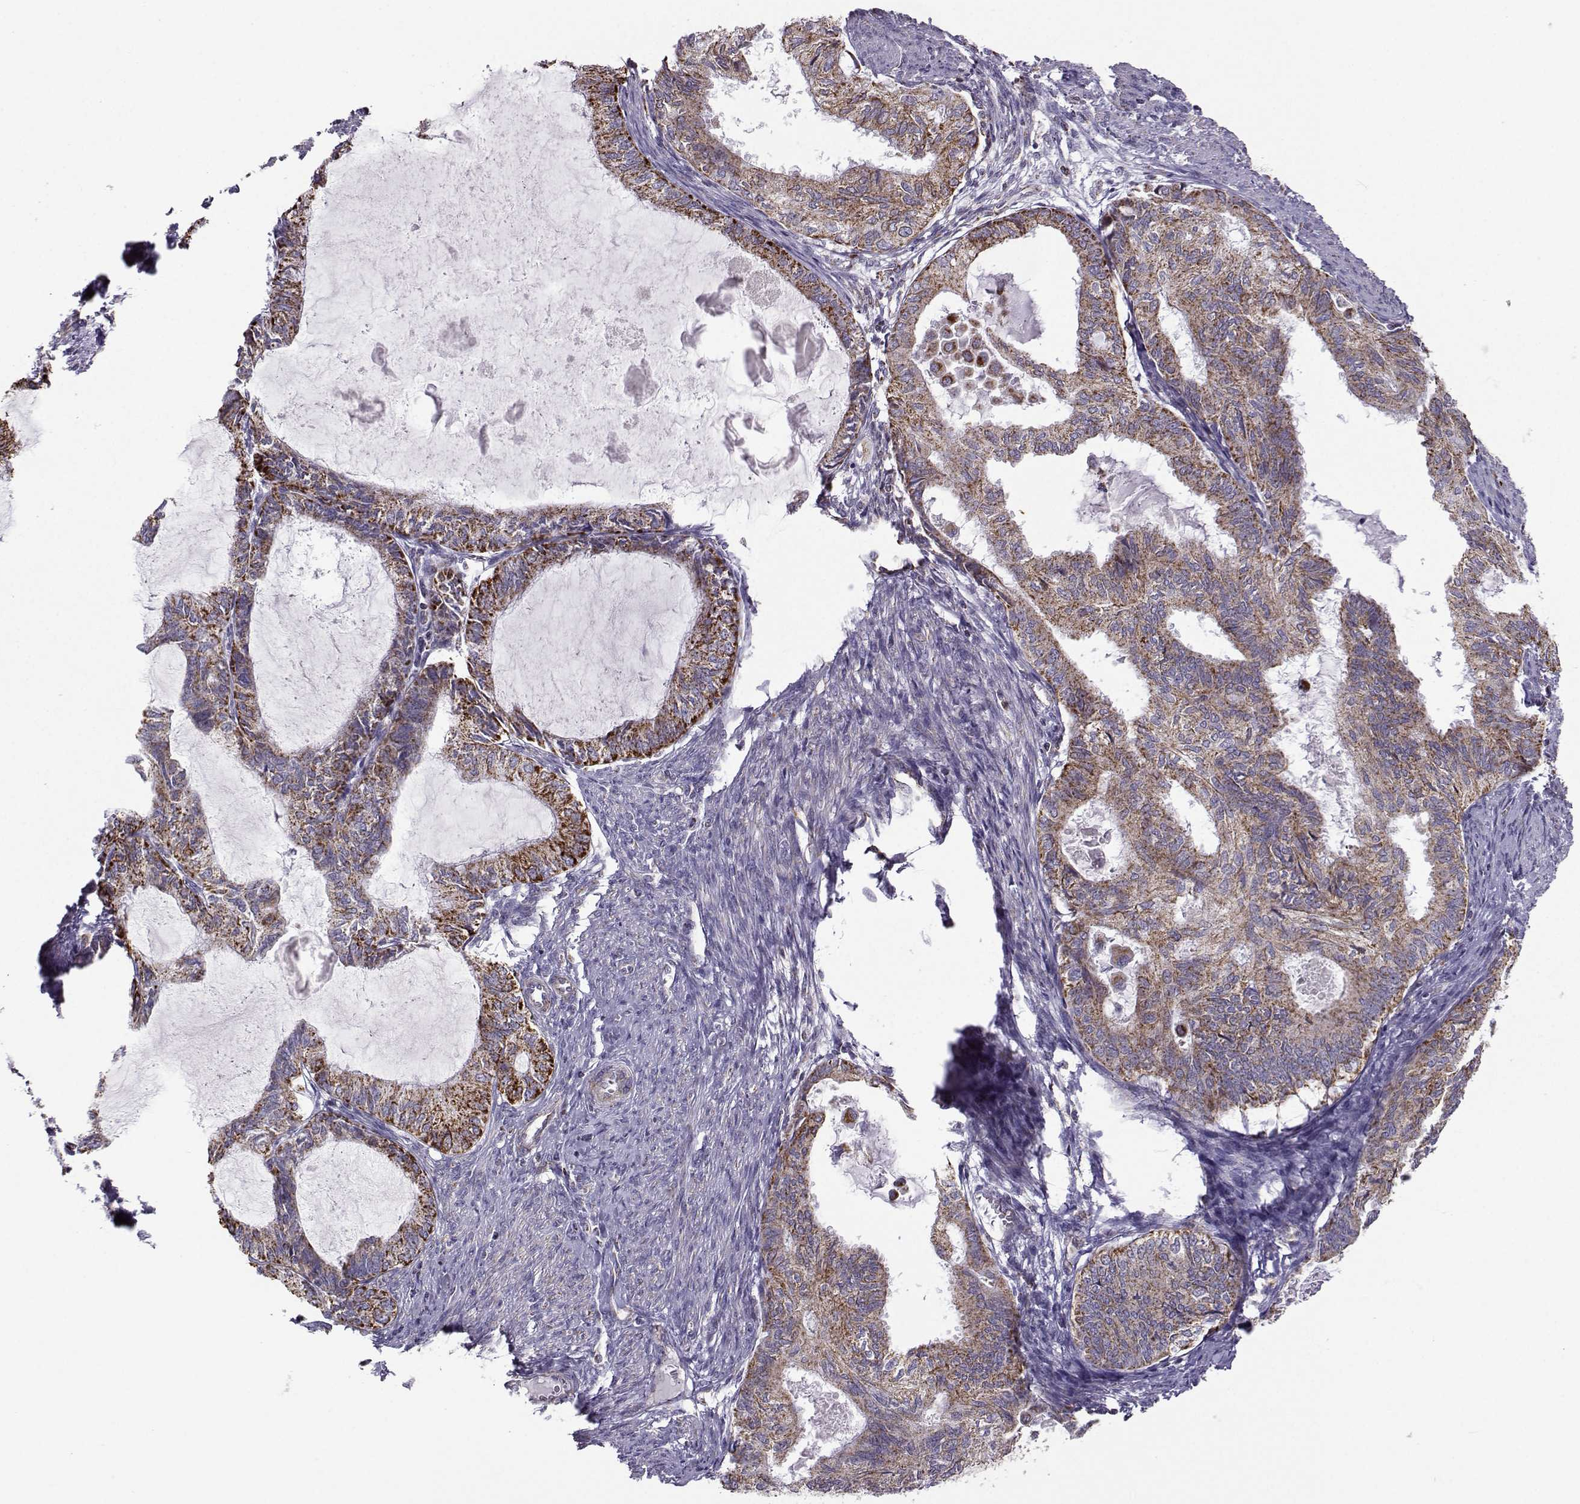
{"staining": {"intensity": "strong", "quantity": "25%-75%", "location": "cytoplasmic/membranous"}, "tissue": "endometrial cancer", "cell_type": "Tumor cells", "image_type": "cancer", "snomed": [{"axis": "morphology", "description": "Adenocarcinoma, NOS"}, {"axis": "topography", "description": "Endometrium"}], "caption": "This image displays immunohistochemistry (IHC) staining of human endometrial adenocarcinoma, with high strong cytoplasmic/membranous staining in about 25%-75% of tumor cells.", "gene": "NECAB3", "patient": {"sex": "female", "age": 86}}